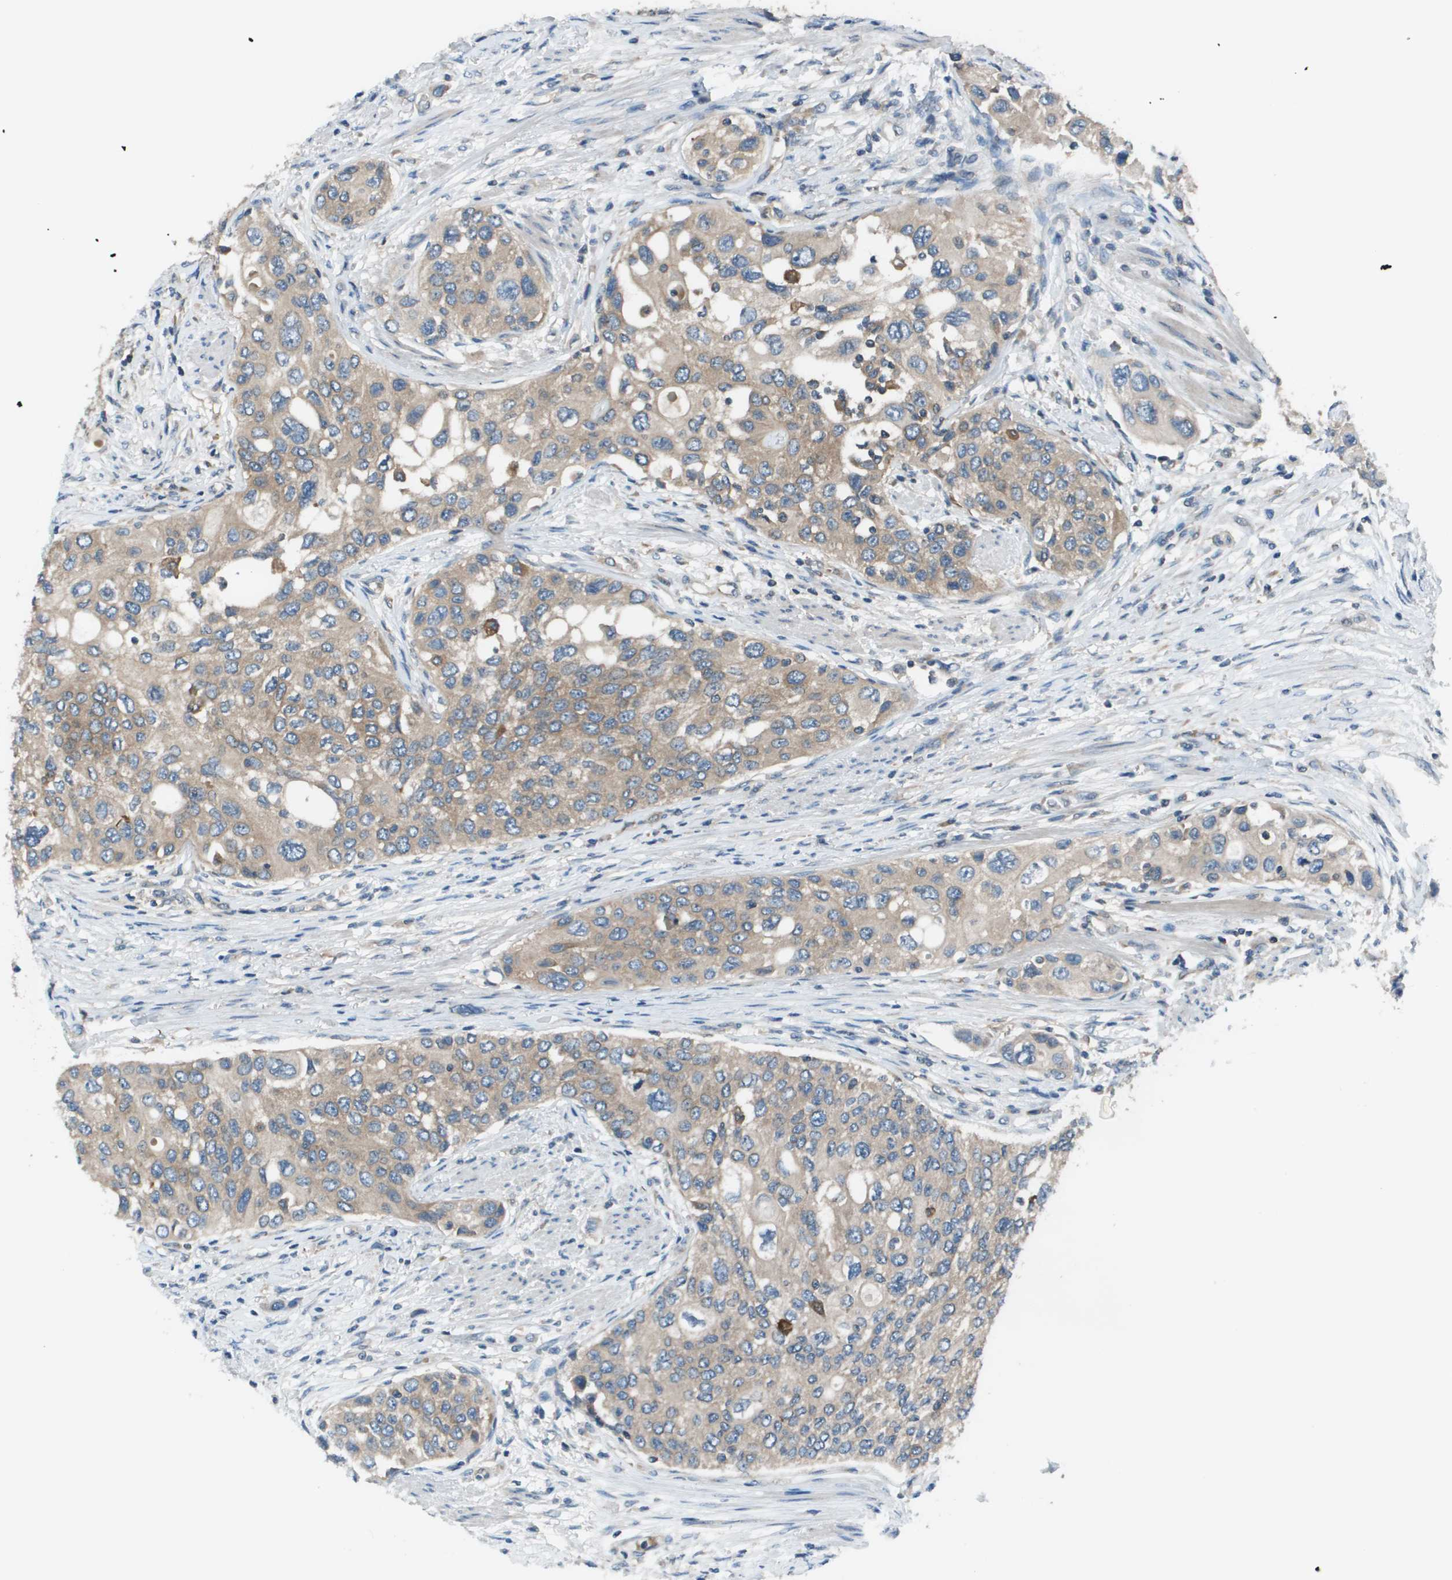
{"staining": {"intensity": "weak", "quantity": ">75%", "location": "cytoplasmic/membranous"}, "tissue": "urothelial cancer", "cell_type": "Tumor cells", "image_type": "cancer", "snomed": [{"axis": "morphology", "description": "Urothelial carcinoma, High grade"}, {"axis": "topography", "description": "Urinary bladder"}], "caption": "The photomicrograph demonstrates staining of high-grade urothelial carcinoma, revealing weak cytoplasmic/membranous protein staining (brown color) within tumor cells. (brown staining indicates protein expression, while blue staining denotes nuclei).", "gene": "EIF3B", "patient": {"sex": "female", "age": 56}}